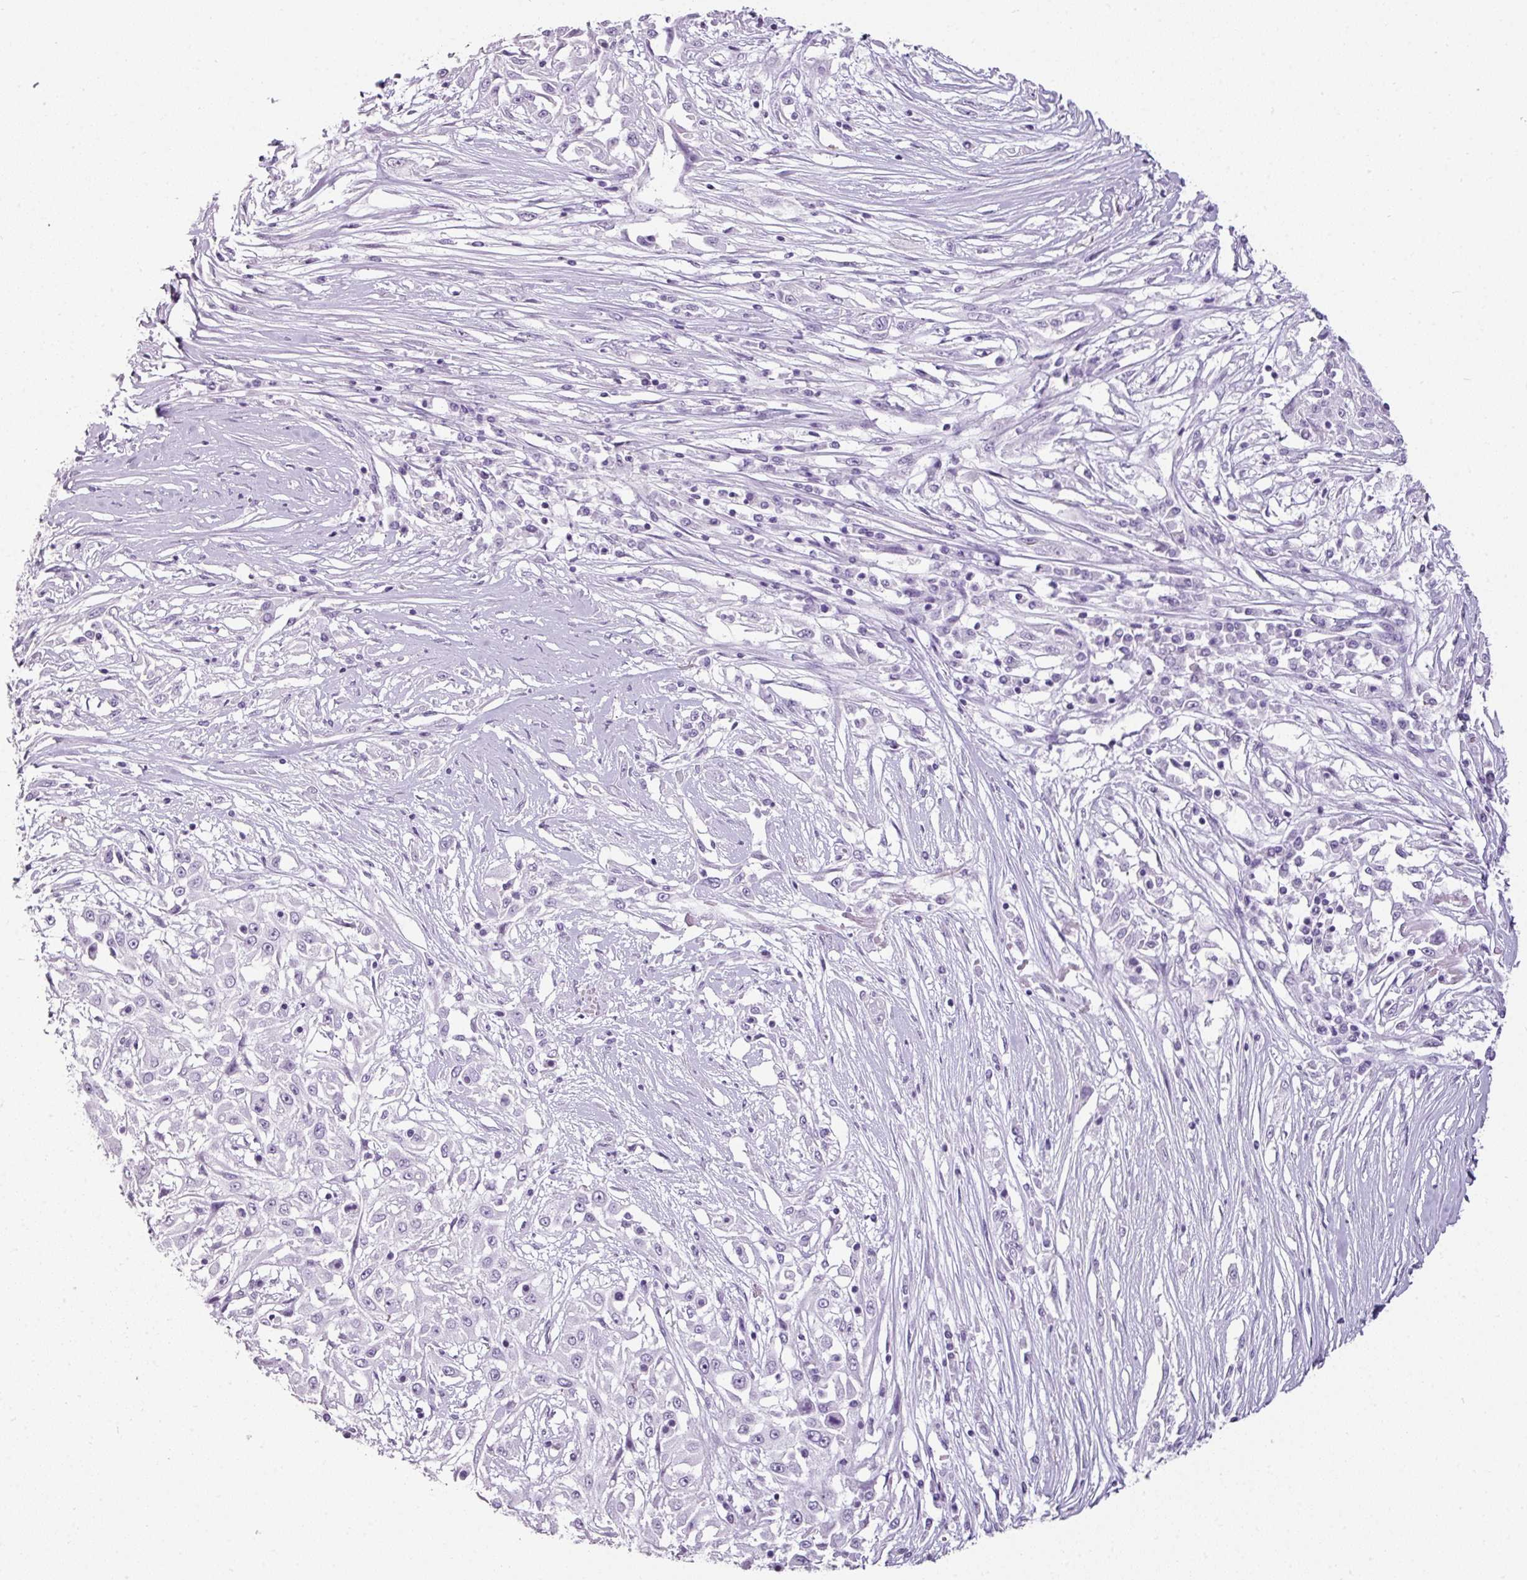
{"staining": {"intensity": "negative", "quantity": "none", "location": "none"}, "tissue": "skin cancer", "cell_type": "Tumor cells", "image_type": "cancer", "snomed": [{"axis": "morphology", "description": "Squamous cell carcinoma, NOS"}, {"axis": "morphology", "description": "Squamous cell carcinoma, metastatic, NOS"}, {"axis": "topography", "description": "Skin"}, {"axis": "topography", "description": "Lymph node"}], "caption": "This is a photomicrograph of immunohistochemistry (IHC) staining of metastatic squamous cell carcinoma (skin), which shows no expression in tumor cells. (Immunohistochemistry (ihc), brightfield microscopy, high magnification).", "gene": "SCT", "patient": {"sex": "male", "age": 75}}